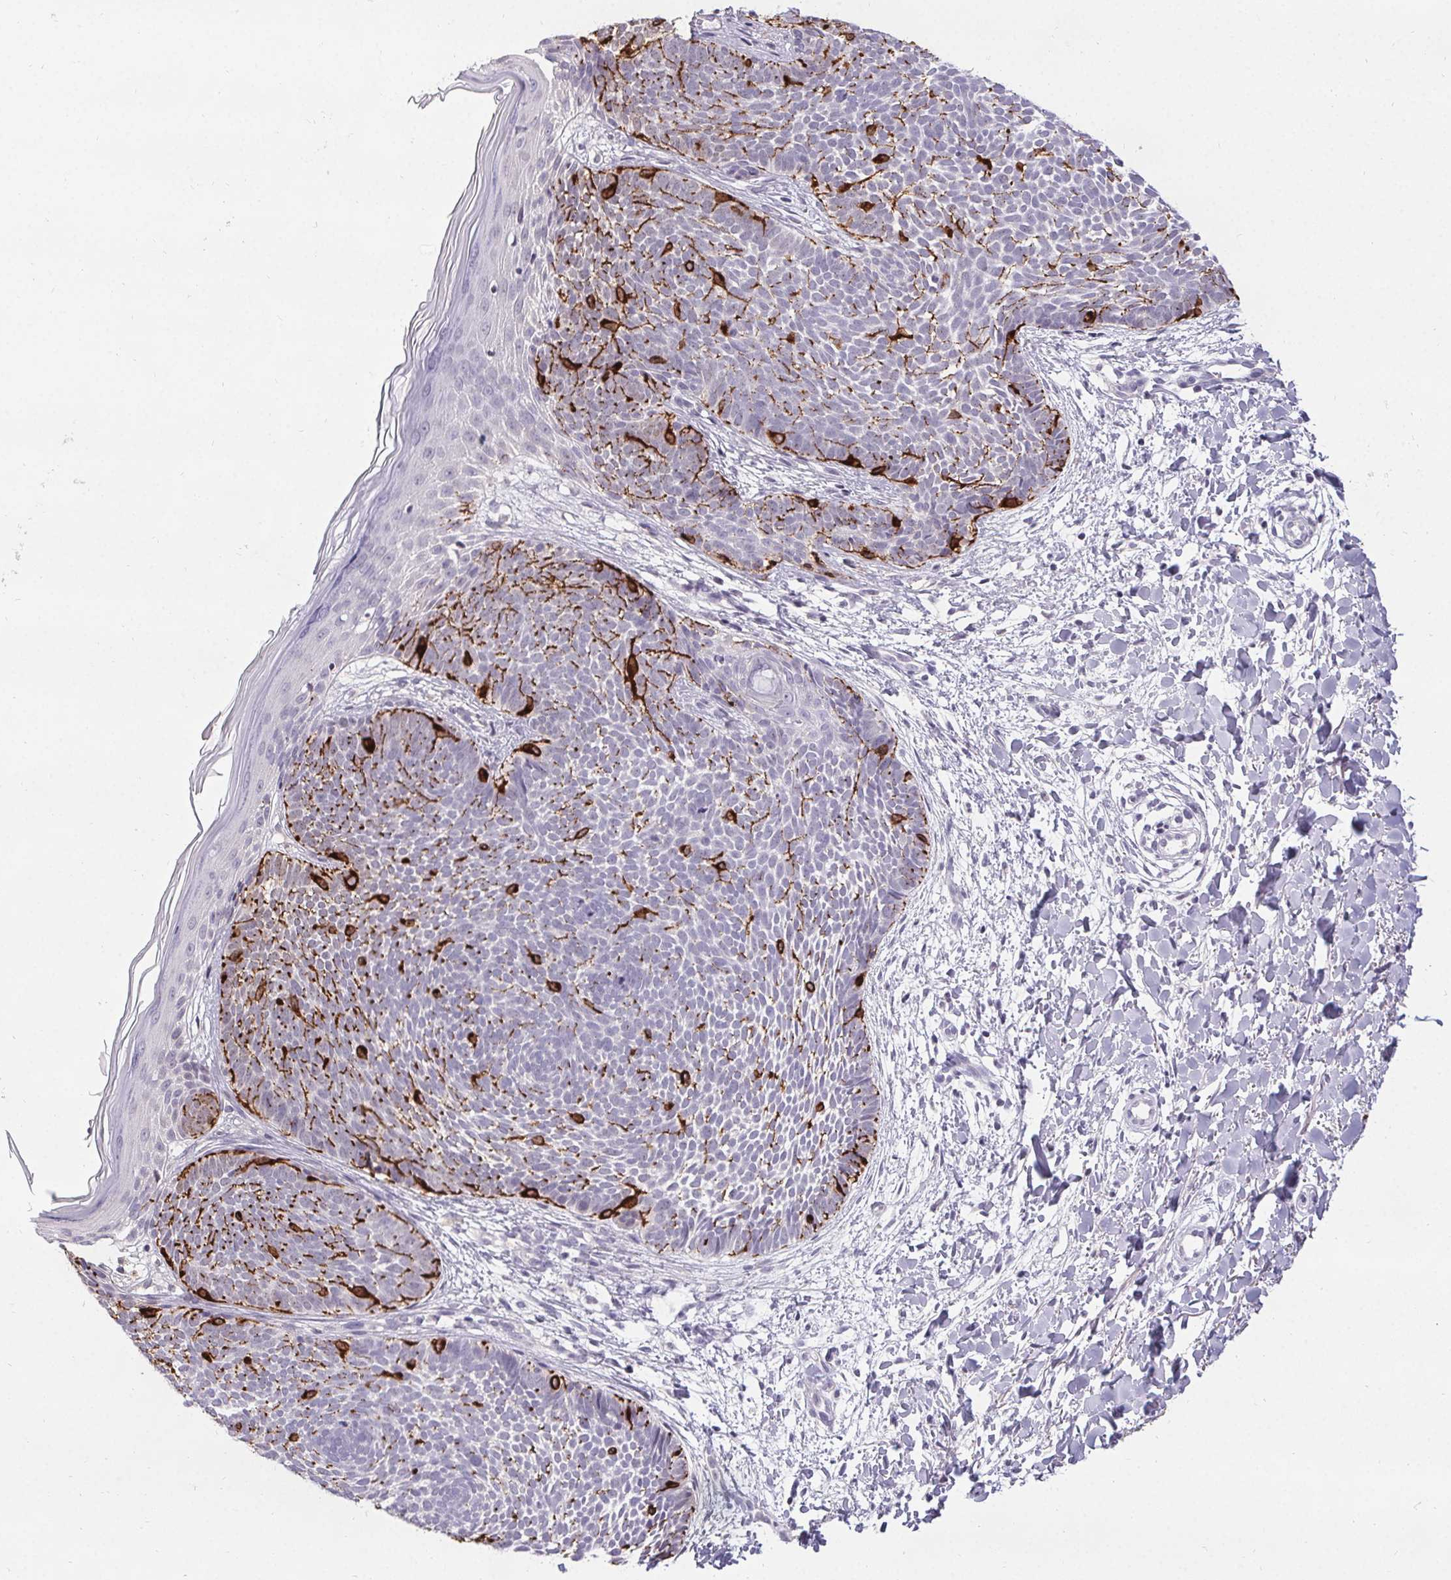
{"staining": {"intensity": "negative", "quantity": "none", "location": "none"}, "tissue": "skin cancer", "cell_type": "Tumor cells", "image_type": "cancer", "snomed": [{"axis": "morphology", "description": "Basal cell carcinoma"}, {"axis": "topography", "description": "Skin"}], "caption": "Immunohistochemical staining of human basal cell carcinoma (skin) reveals no significant expression in tumor cells.", "gene": "PMEL", "patient": {"sex": "female", "age": 51}}